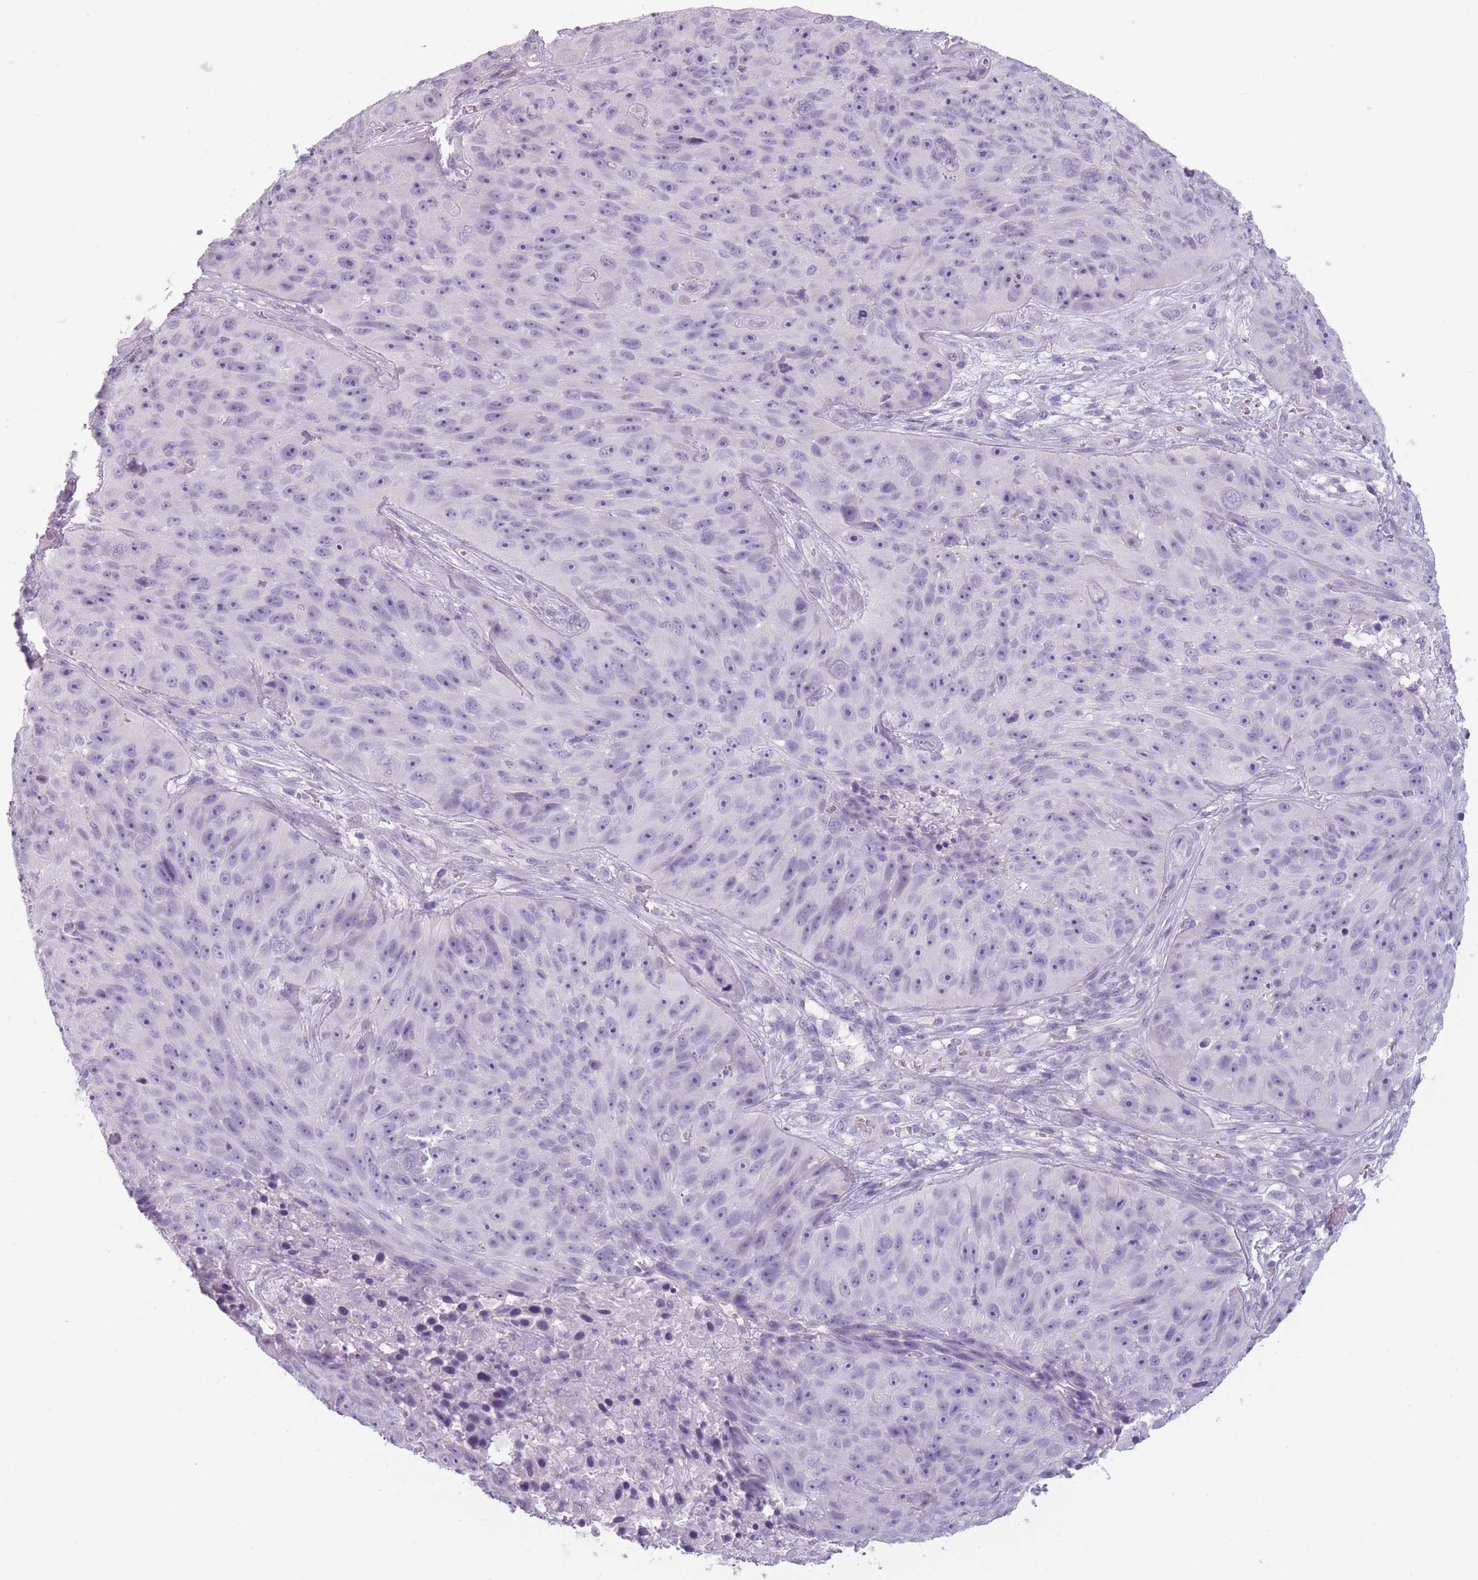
{"staining": {"intensity": "negative", "quantity": "none", "location": "none"}, "tissue": "skin cancer", "cell_type": "Tumor cells", "image_type": "cancer", "snomed": [{"axis": "morphology", "description": "Squamous cell carcinoma, NOS"}, {"axis": "topography", "description": "Skin"}], "caption": "Immunohistochemistry (IHC) photomicrograph of neoplastic tissue: human skin cancer (squamous cell carcinoma) stained with DAB exhibits no significant protein staining in tumor cells.", "gene": "TMEM236", "patient": {"sex": "female", "age": 87}}